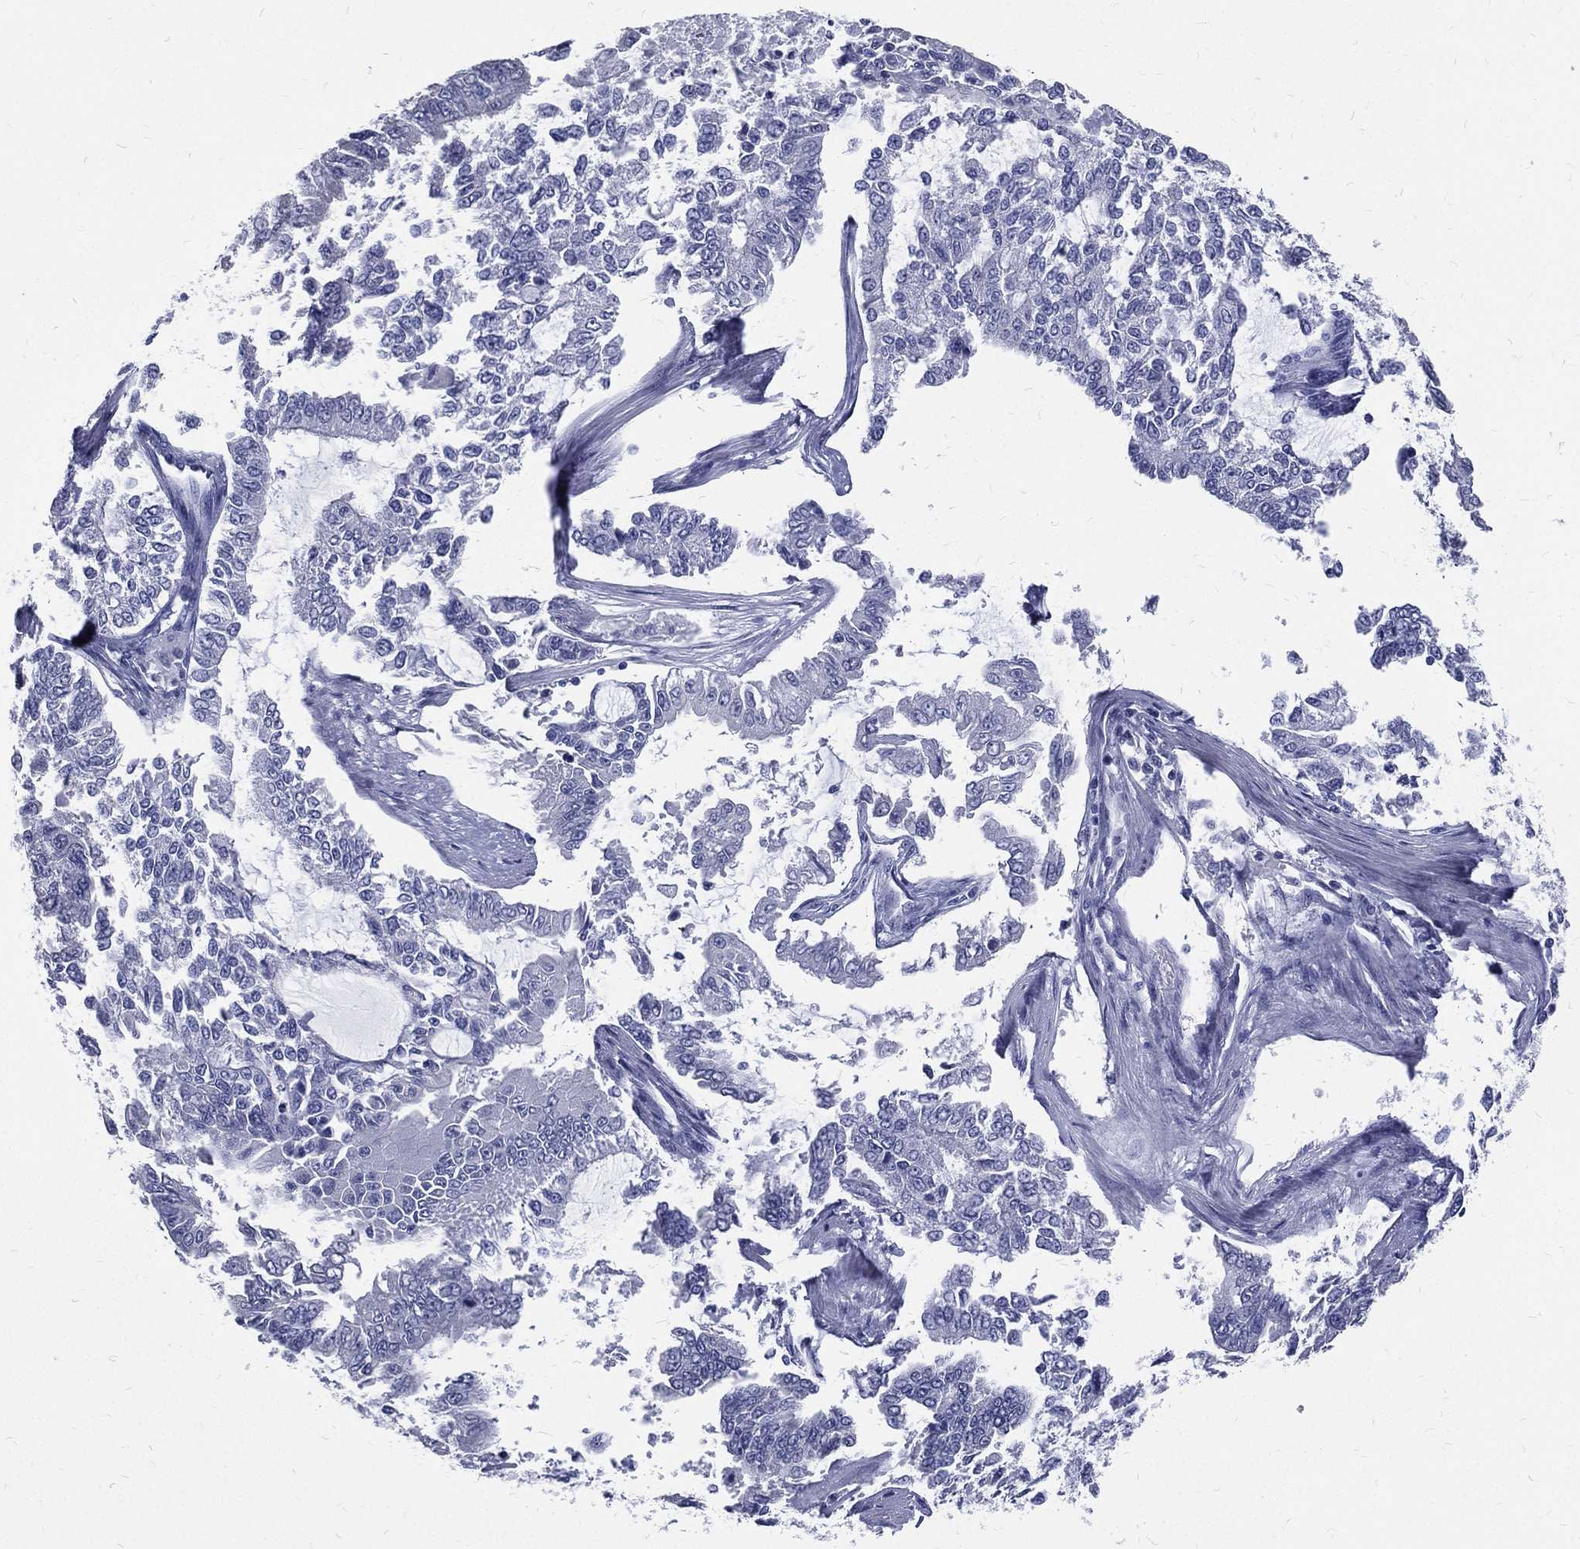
{"staining": {"intensity": "negative", "quantity": "none", "location": "none"}, "tissue": "endometrial cancer", "cell_type": "Tumor cells", "image_type": "cancer", "snomed": [{"axis": "morphology", "description": "Adenocarcinoma, NOS"}, {"axis": "topography", "description": "Uterus"}], "caption": "Endometrial cancer stained for a protein using immunohistochemistry displays no expression tumor cells.", "gene": "RSPH4A", "patient": {"sex": "female", "age": 59}}